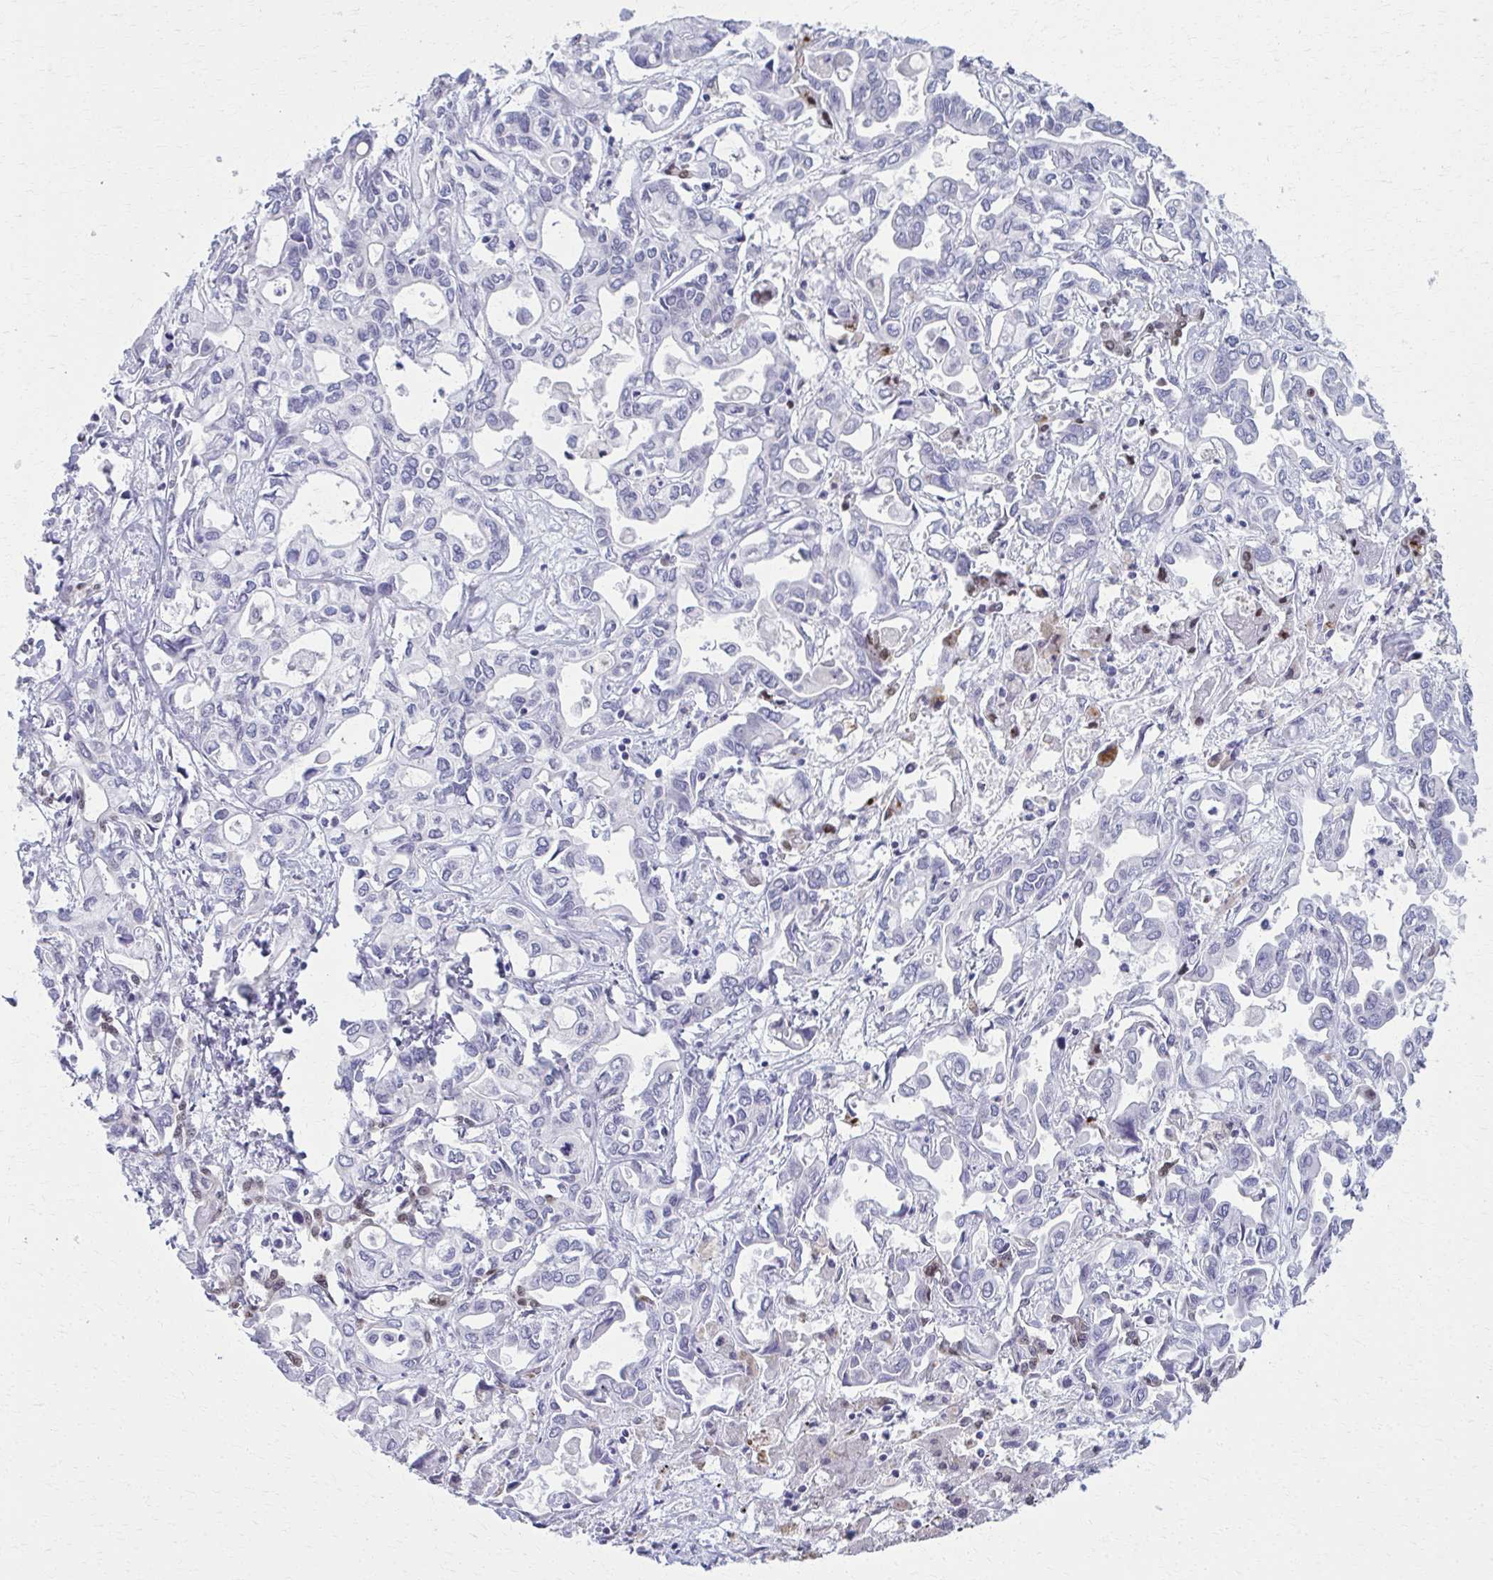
{"staining": {"intensity": "negative", "quantity": "none", "location": "none"}, "tissue": "liver cancer", "cell_type": "Tumor cells", "image_type": "cancer", "snomed": [{"axis": "morphology", "description": "Cholangiocarcinoma"}, {"axis": "topography", "description": "Liver"}], "caption": "This is an immunohistochemistry photomicrograph of human liver cancer (cholangiocarcinoma). There is no expression in tumor cells.", "gene": "SCLY", "patient": {"sex": "female", "age": 64}}